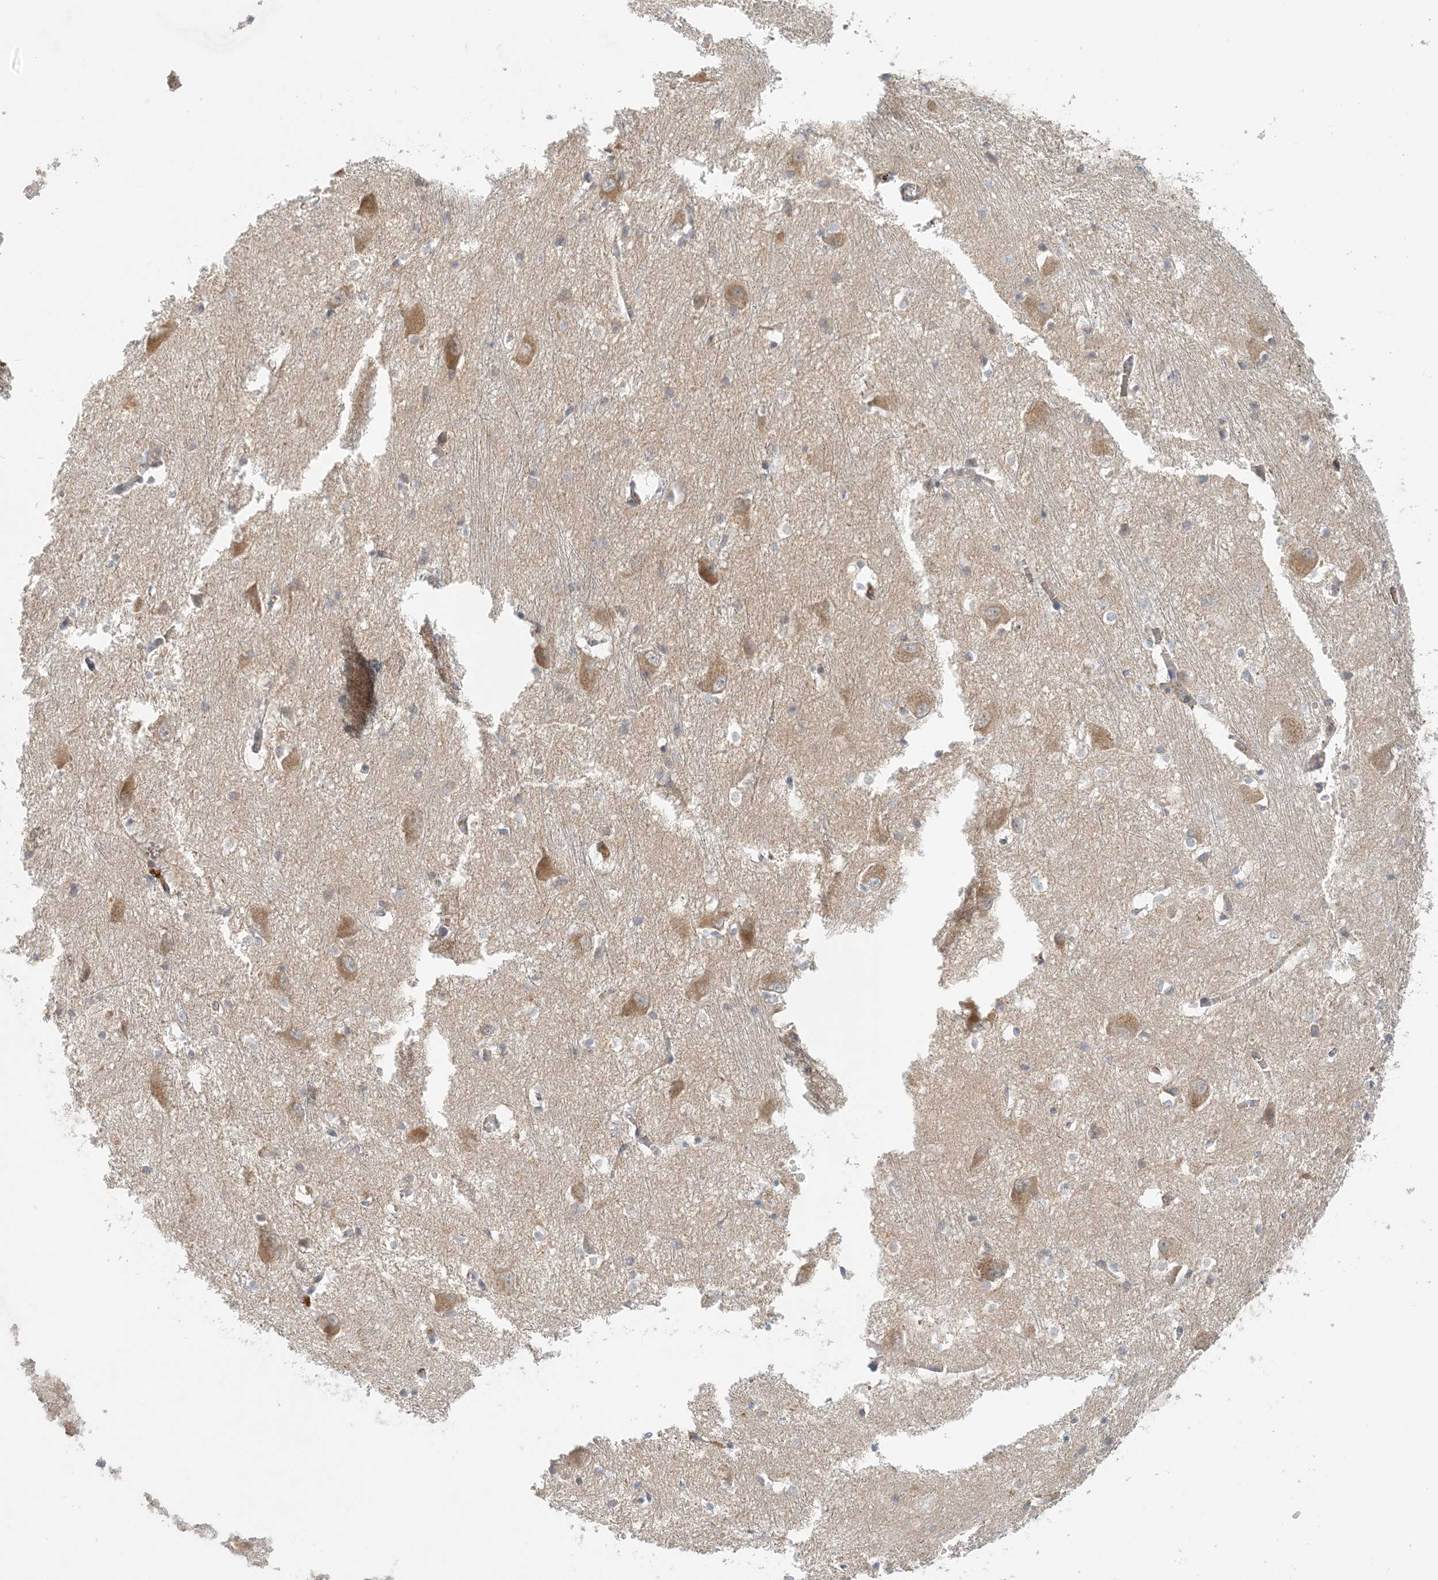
{"staining": {"intensity": "negative", "quantity": "none", "location": "none"}, "tissue": "caudate", "cell_type": "Glial cells", "image_type": "normal", "snomed": [{"axis": "morphology", "description": "Normal tissue, NOS"}, {"axis": "topography", "description": "Lateral ventricle wall"}], "caption": "DAB (3,3'-diaminobenzidine) immunohistochemical staining of normal human caudate exhibits no significant expression in glial cells.", "gene": "ZBTB3", "patient": {"sex": "male", "age": 37}}